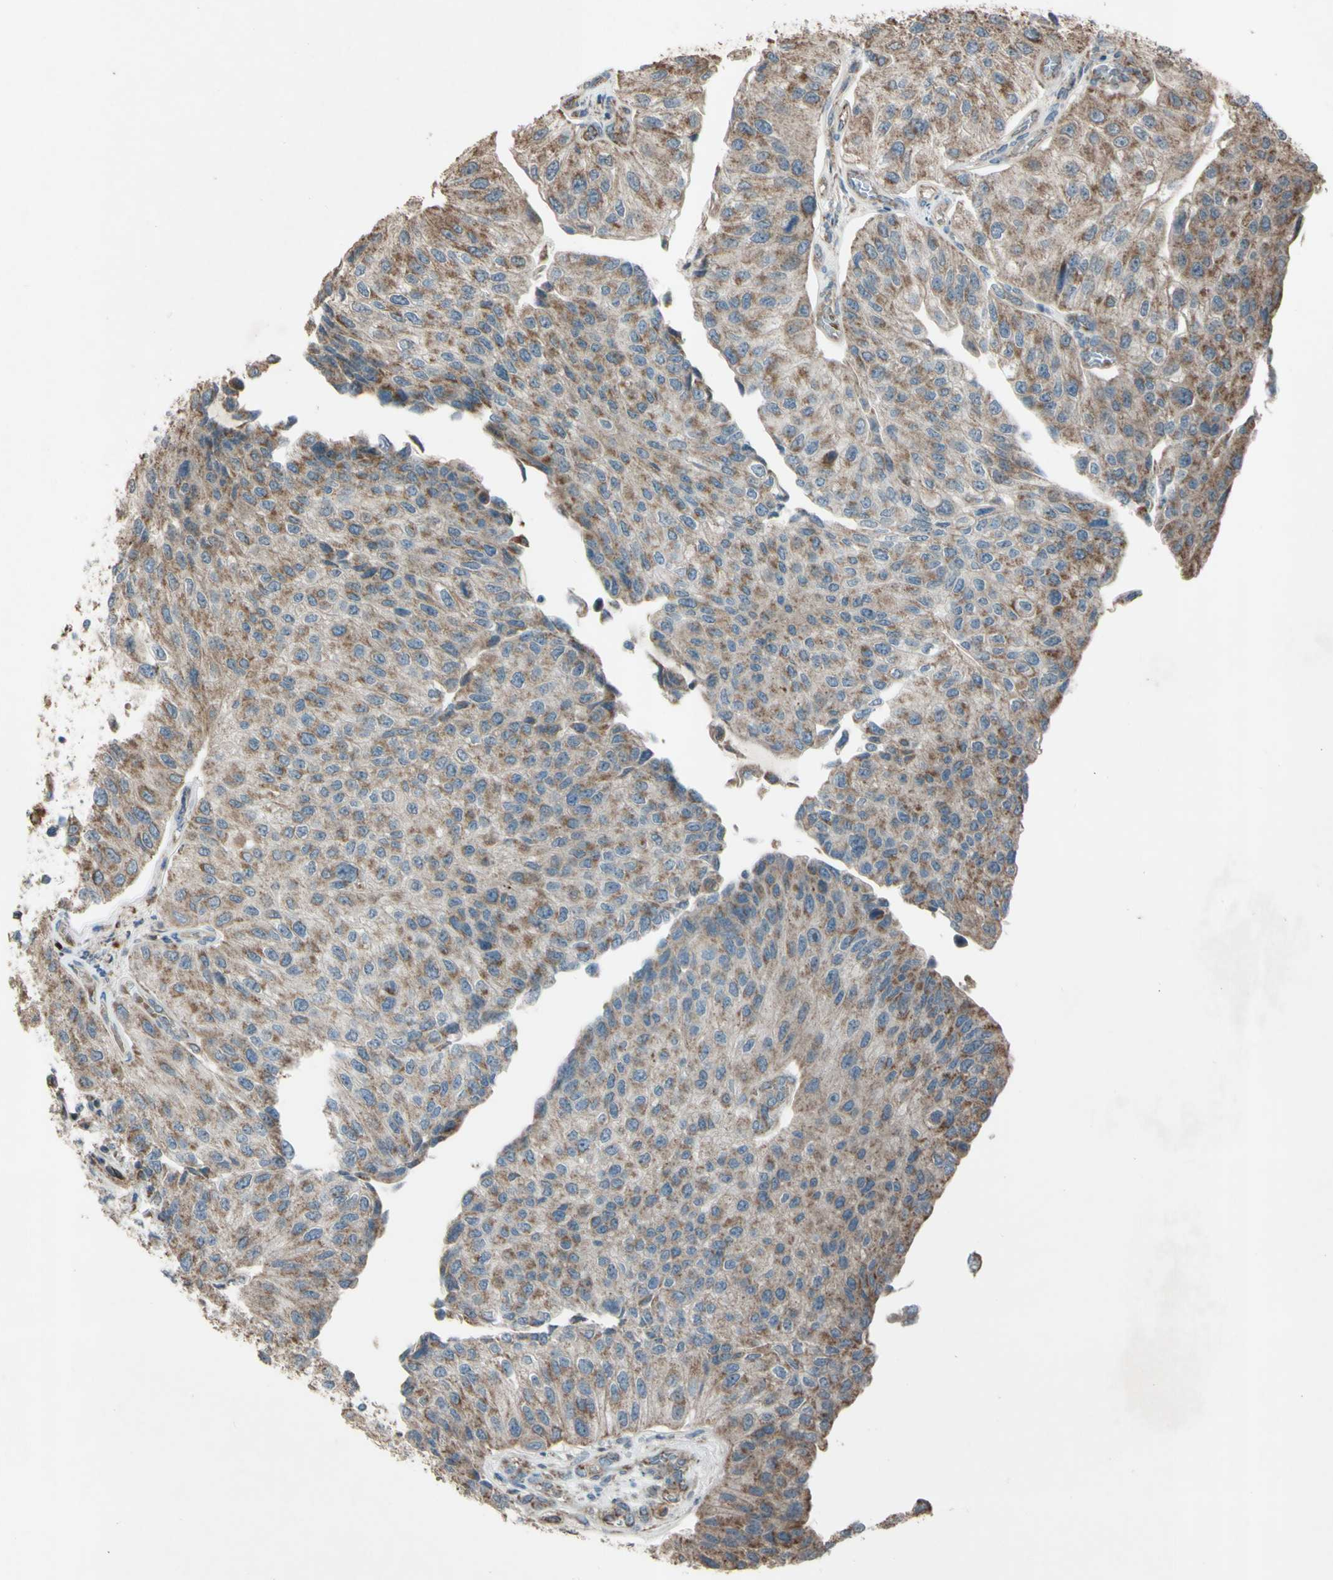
{"staining": {"intensity": "moderate", "quantity": ">75%", "location": "cytoplasmic/membranous"}, "tissue": "urothelial cancer", "cell_type": "Tumor cells", "image_type": "cancer", "snomed": [{"axis": "morphology", "description": "Urothelial carcinoma, High grade"}, {"axis": "topography", "description": "Kidney"}, {"axis": "topography", "description": "Urinary bladder"}], "caption": "Tumor cells reveal medium levels of moderate cytoplasmic/membranous positivity in approximately >75% of cells in human urothelial cancer. (DAB IHC, brown staining for protein, blue staining for nuclei).", "gene": "ACOT8", "patient": {"sex": "male", "age": 77}}